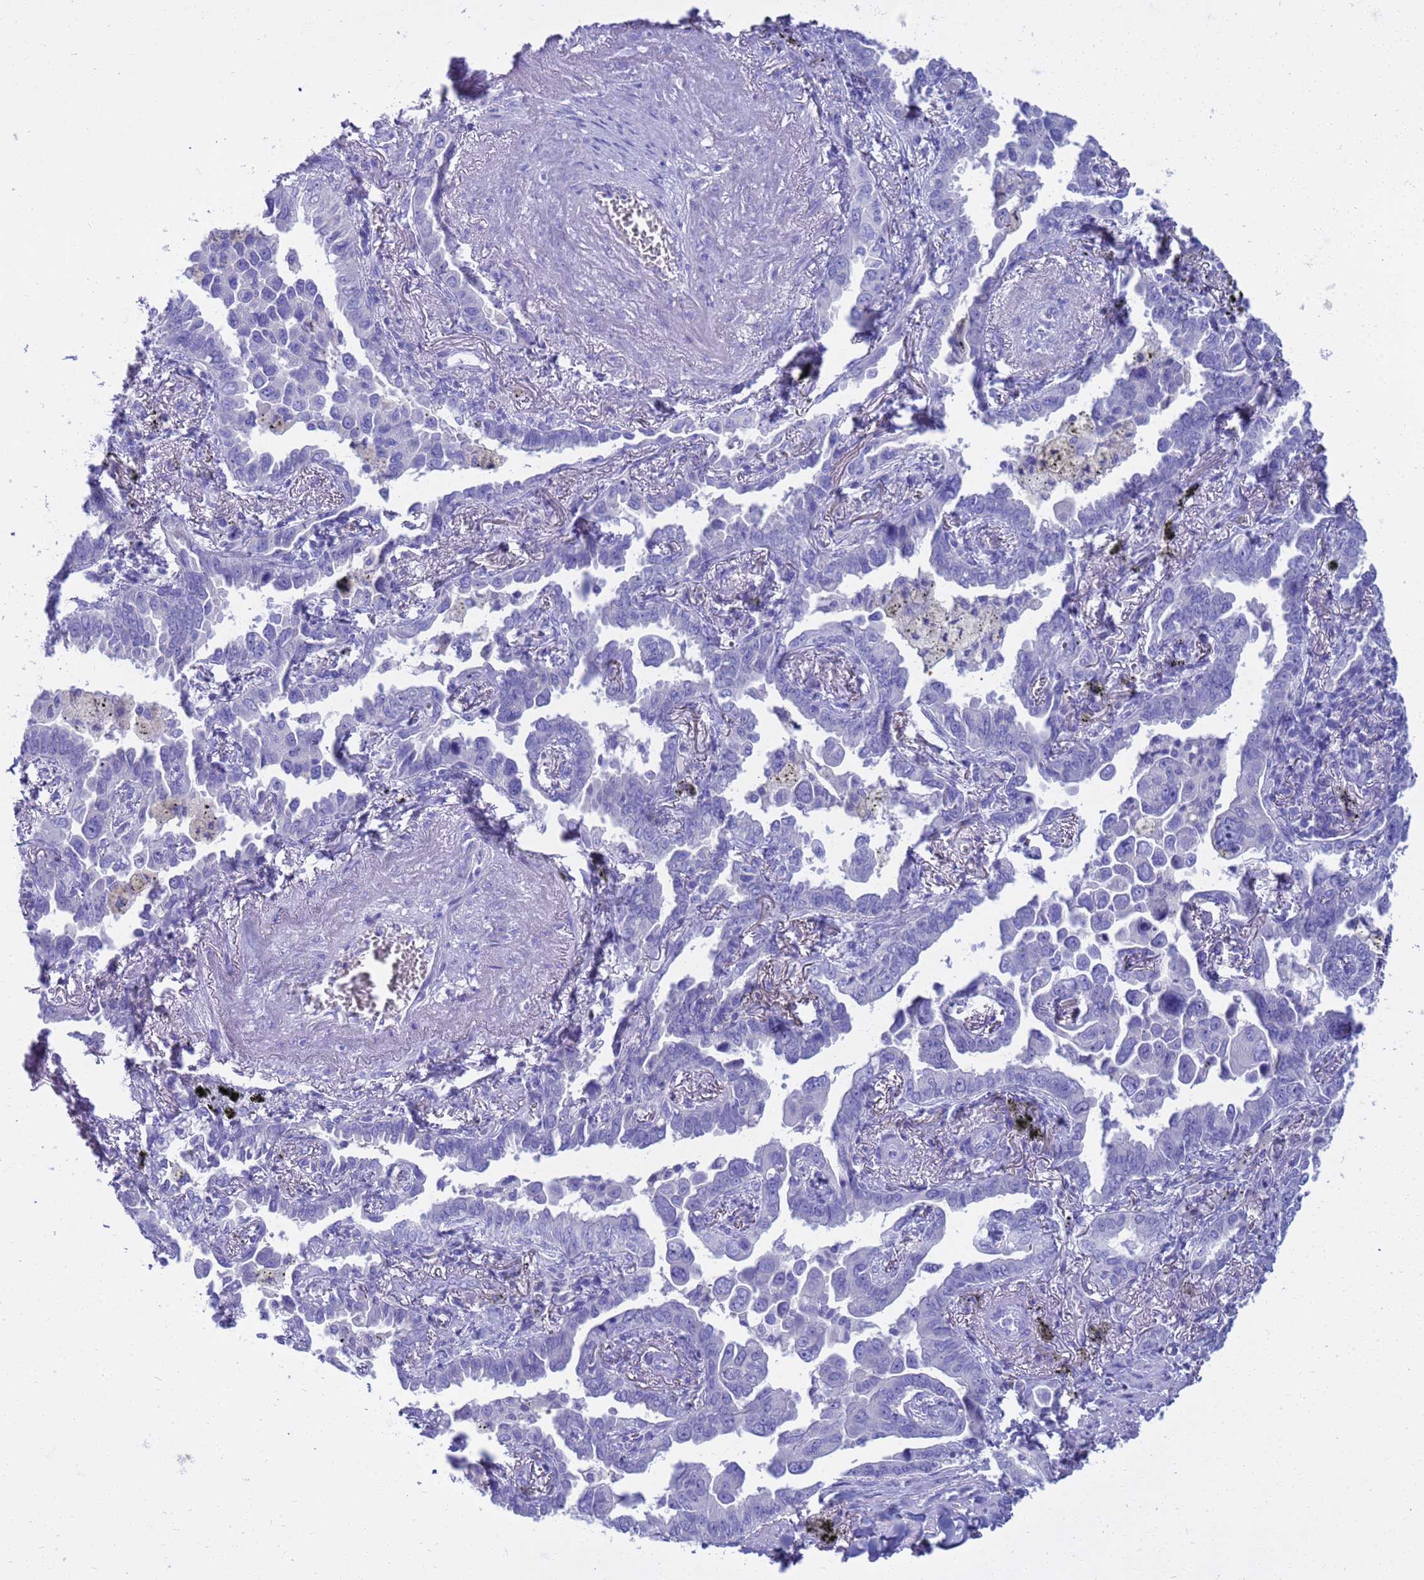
{"staining": {"intensity": "negative", "quantity": "none", "location": "none"}, "tissue": "lung cancer", "cell_type": "Tumor cells", "image_type": "cancer", "snomed": [{"axis": "morphology", "description": "Adenocarcinoma, NOS"}, {"axis": "topography", "description": "Lung"}], "caption": "The photomicrograph displays no staining of tumor cells in lung adenocarcinoma. (Immunohistochemistry (ihc), brightfield microscopy, high magnification).", "gene": "SYCN", "patient": {"sex": "male", "age": 67}}